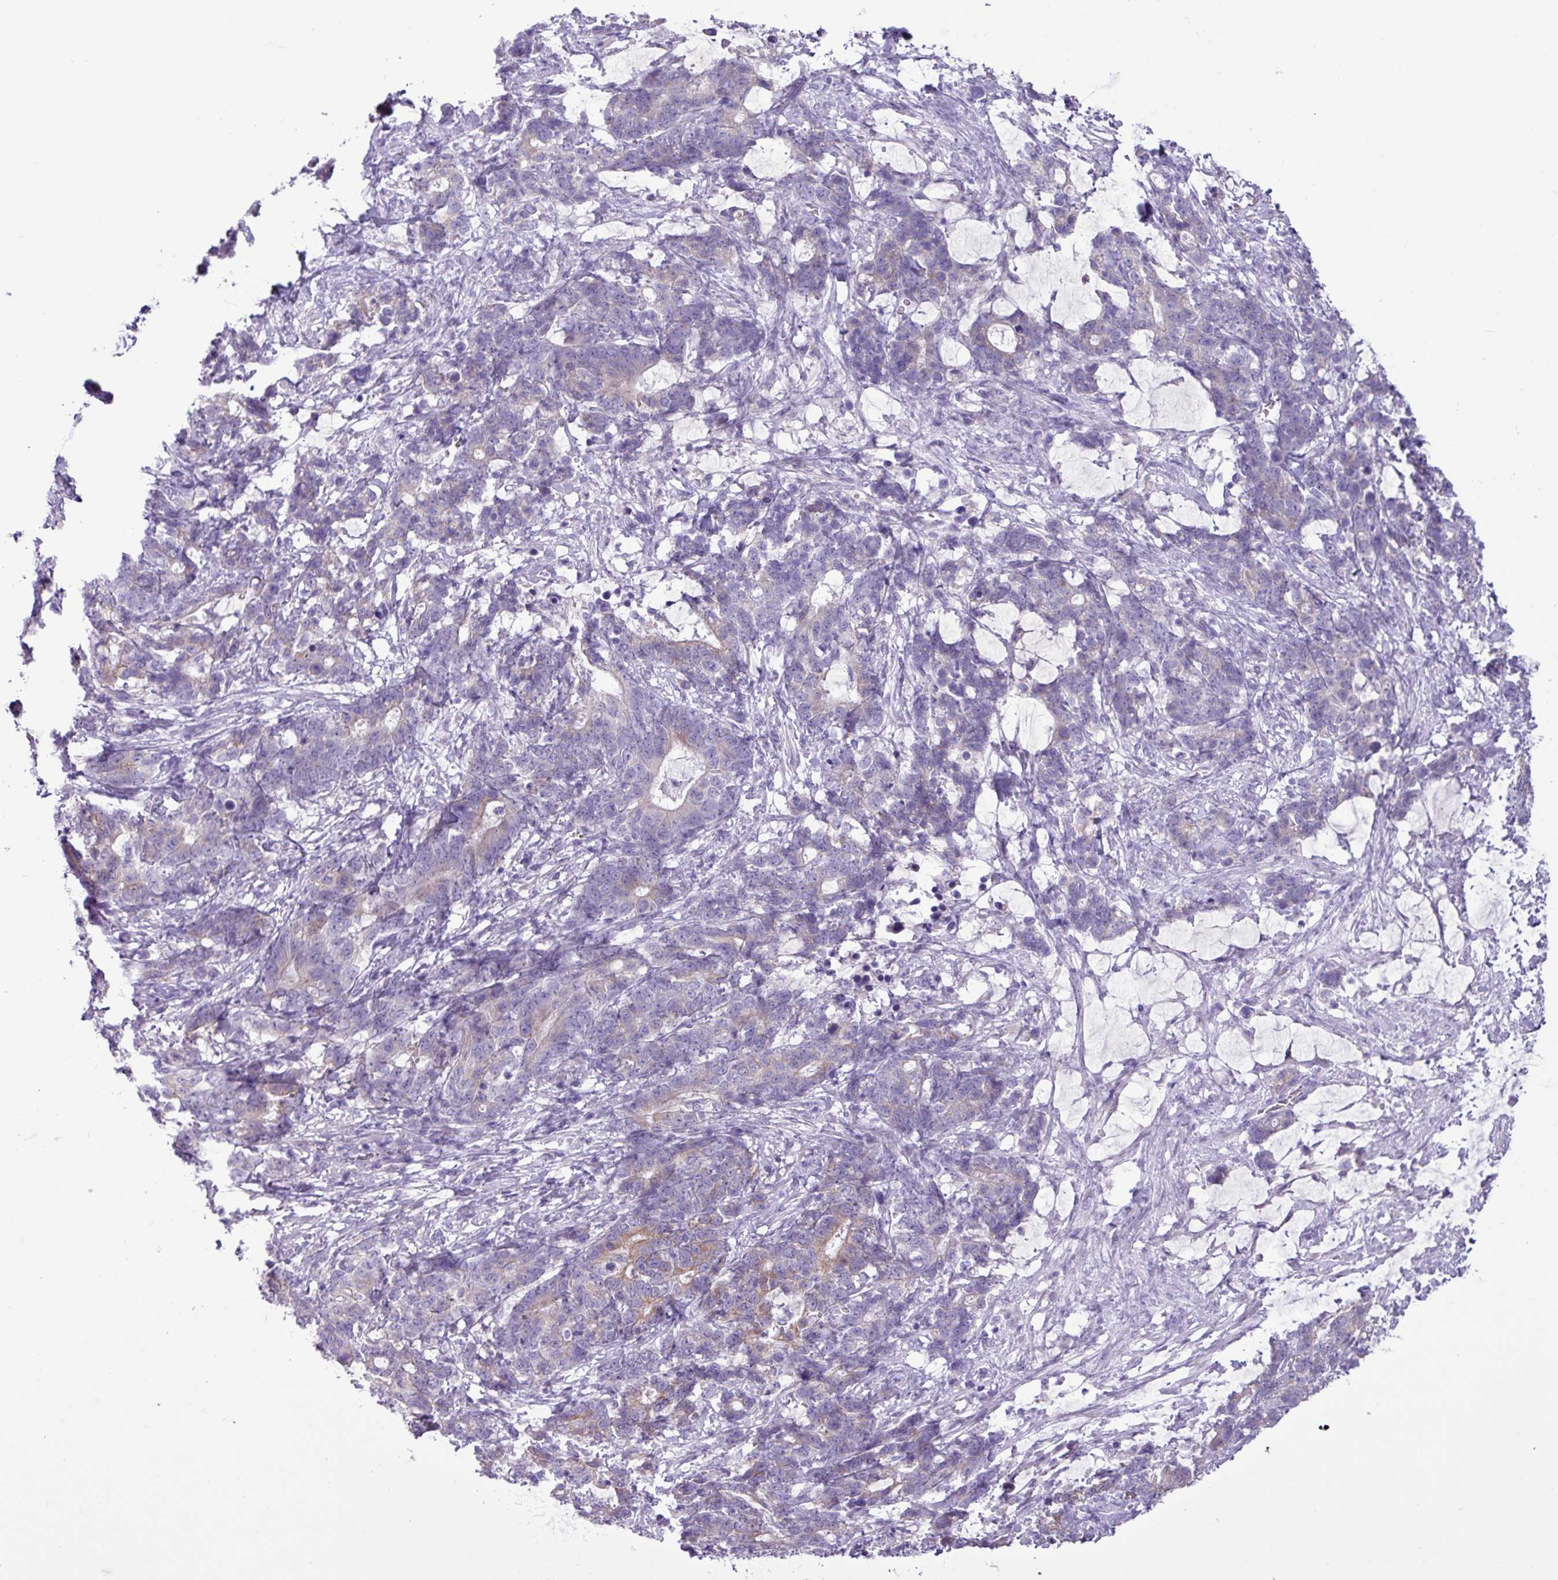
{"staining": {"intensity": "negative", "quantity": "none", "location": "none"}, "tissue": "stomach cancer", "cell_type": "Tumor cells", "image_type": "cancer", "snomed": [{"axis": "morphology", "description": "Normal tissue, NOS"}, {"axis": "morphology", "description": "Adenocarcinoma, NOS"}, {"axis": "topography", "description": "Stomach"}], "caption": "Photomicrograph shows no protein expression in tumor cells of stomach adenocarcinoma tissue.", "gene": "SLC38A1", "patient": {"sex": "female", "age": 64}}